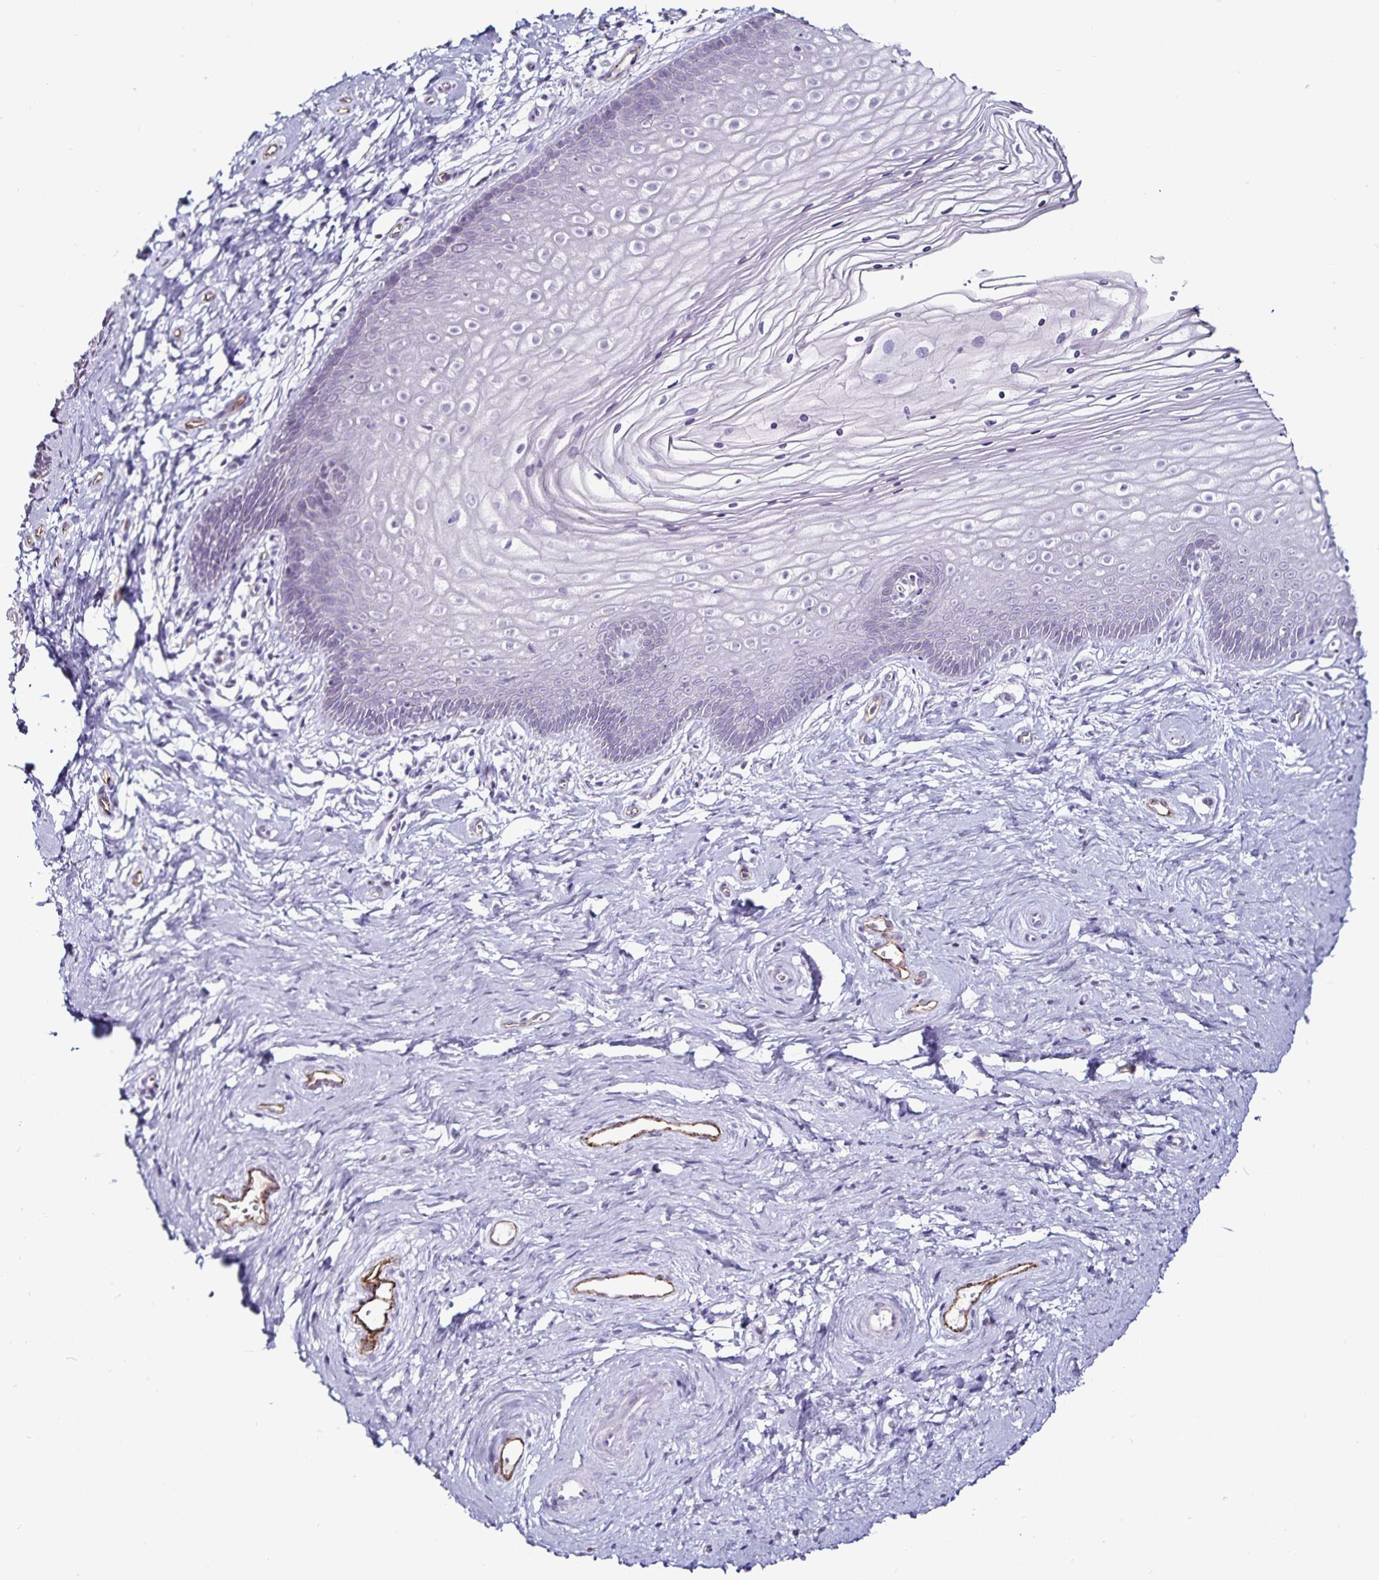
{"staining": {"intensity": "negative", "quantity": "none", "location": "none"}, "tissue": "vagina", "cell_type": "Squamous epithelial cells", "image_type": "normal", "snomed": [{"axis": "morphology", "description": "Normal tissue, NOS"}, {"axis": "topography", "description": "Vagina"}], "caption": "Immunohistochemistry (IHC) of benign vagina reveals no positivity in squamous epithelial cells. (DAB IHC visualized using brightfield microscopy, high magnification).", "gene": "TSPAN7", "patient": {"sex": "female", "age": 38}}